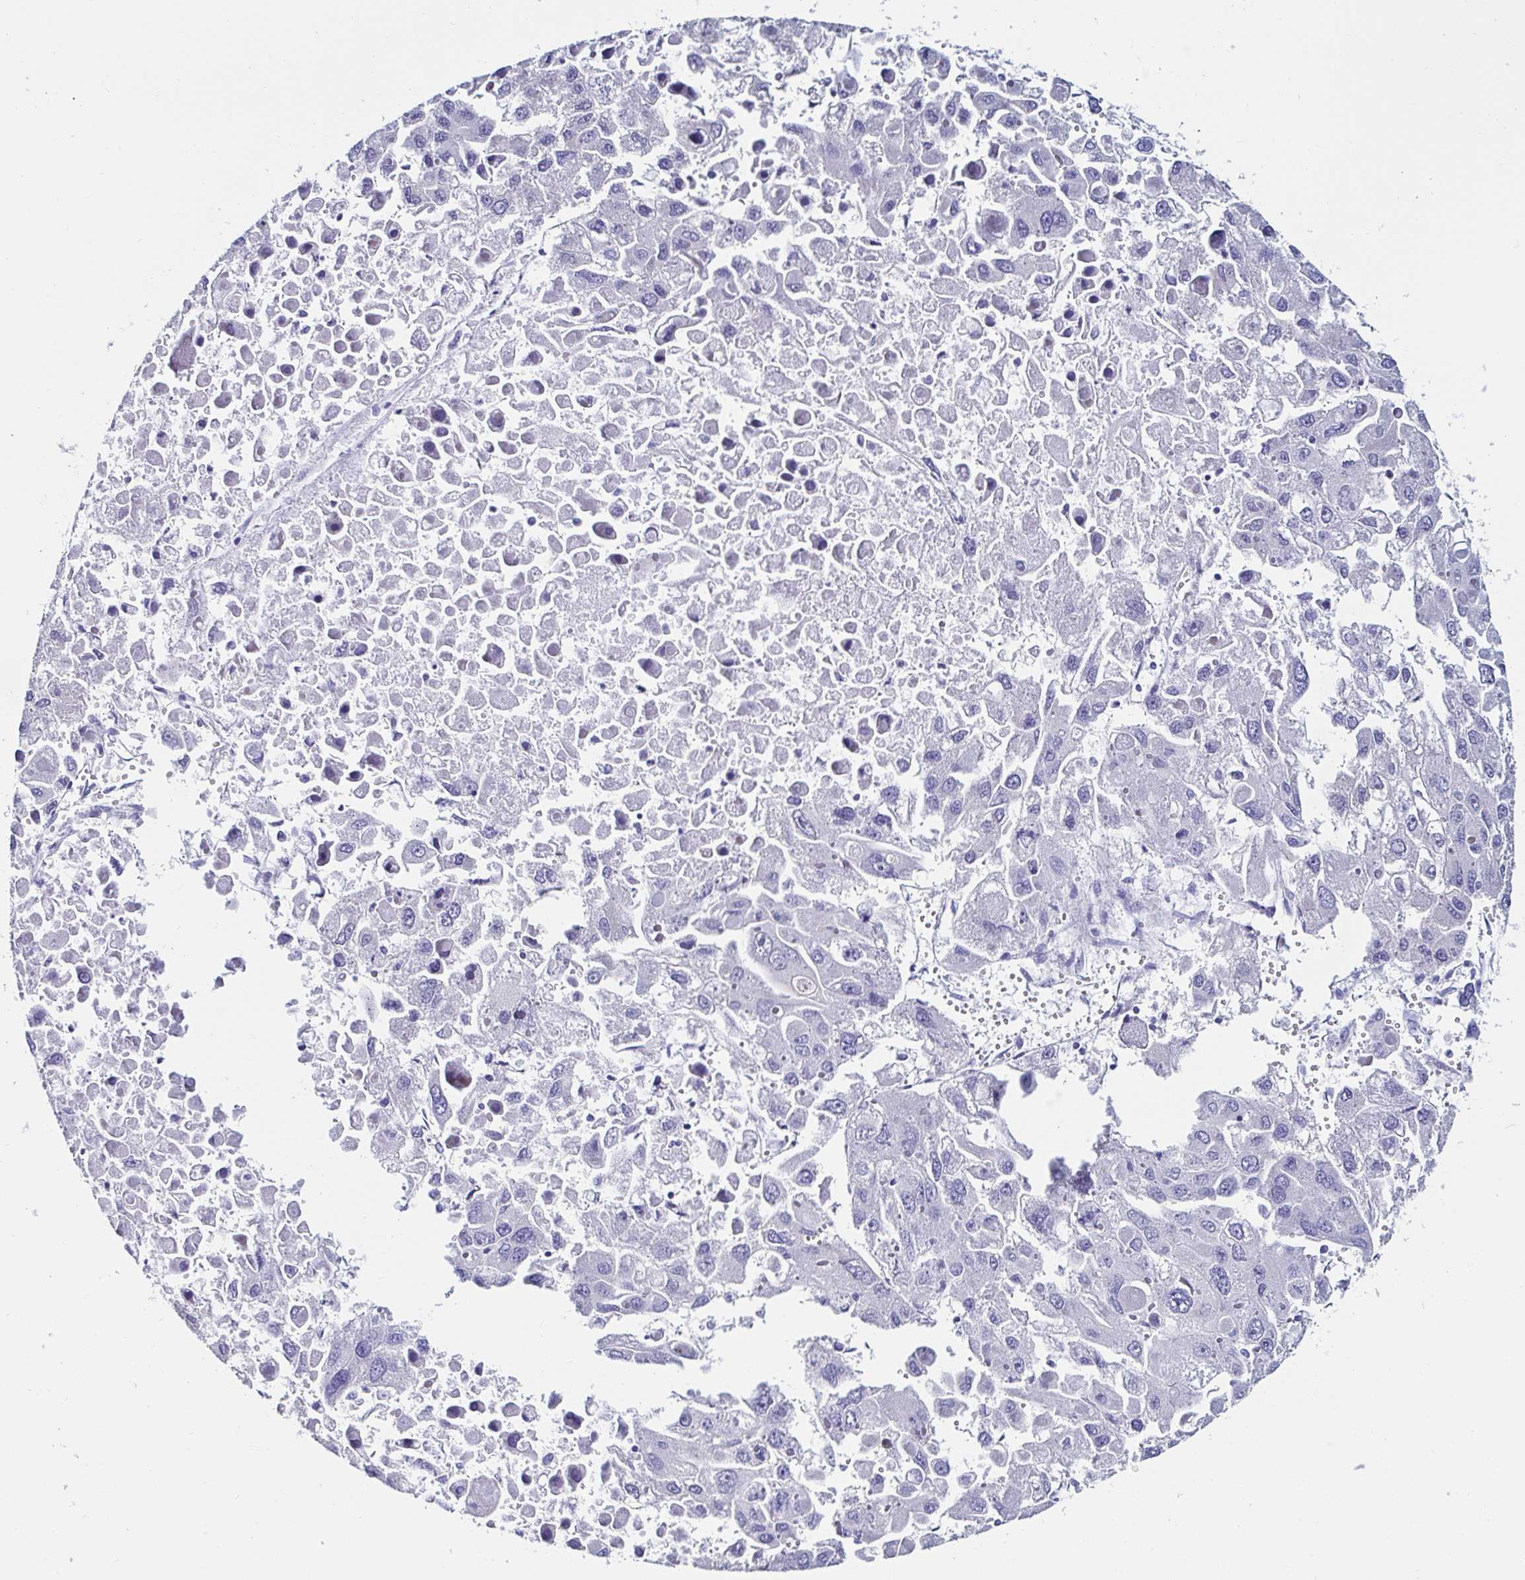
{"staining": {"intensity": "negative", "quantity": "none", "location": "none"}, "tissue": "liver cancer", "cell_type": "Tumor cells", "image_type": "cancer", "snomed": [{"axis": "morphology", "description": "Carcinoma, Hepatocellular, NOS"}, {"axis": "topography", "description": "Liver"}], "caption": "Hepatocellular carcinoma (liver) stained for a protein using immunohistochemistry (IHC) exhibits no expression tumor cells.", "gene": "C4orf17", "patient": {"sex": "female", "age": 41}}